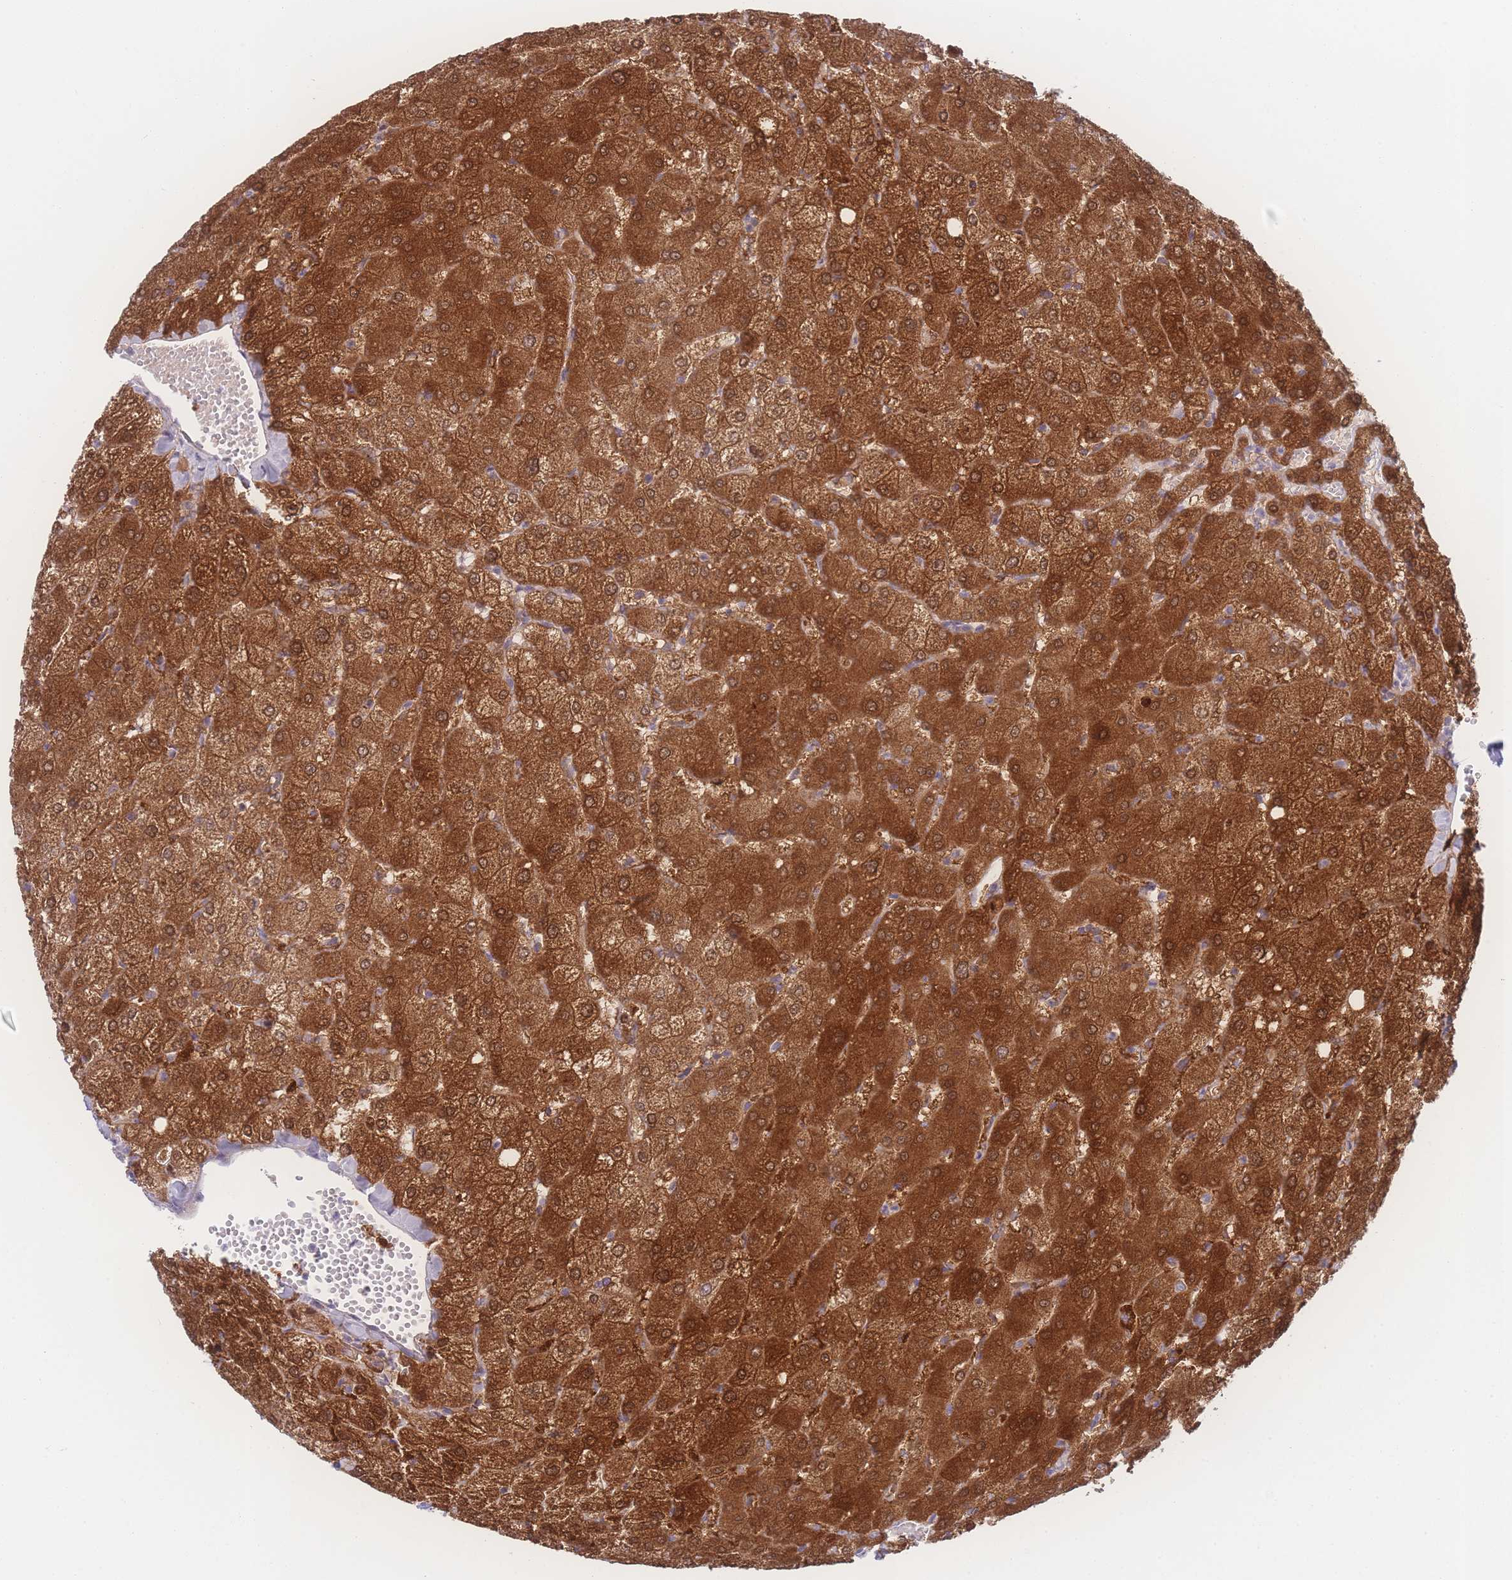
{"staining": {"intensity": "negative", "quantity": "none", "location": "none"}, "tissue": "liver", "cell_type": "Cholangiocytes", "image_type": "normal", "snomed": [{"axis": "morphology", "description": "Normal tissue, NOS"}, {"axis": "topography", "description": "Liver"}], "caption": "This is a histopathology image of immunohistochemistry (IHC) staining of normal liver, which shows no expression in cholangiocytes.", "gene": "NBEAL1", "patient": {"sex": "female", "age": 54}}